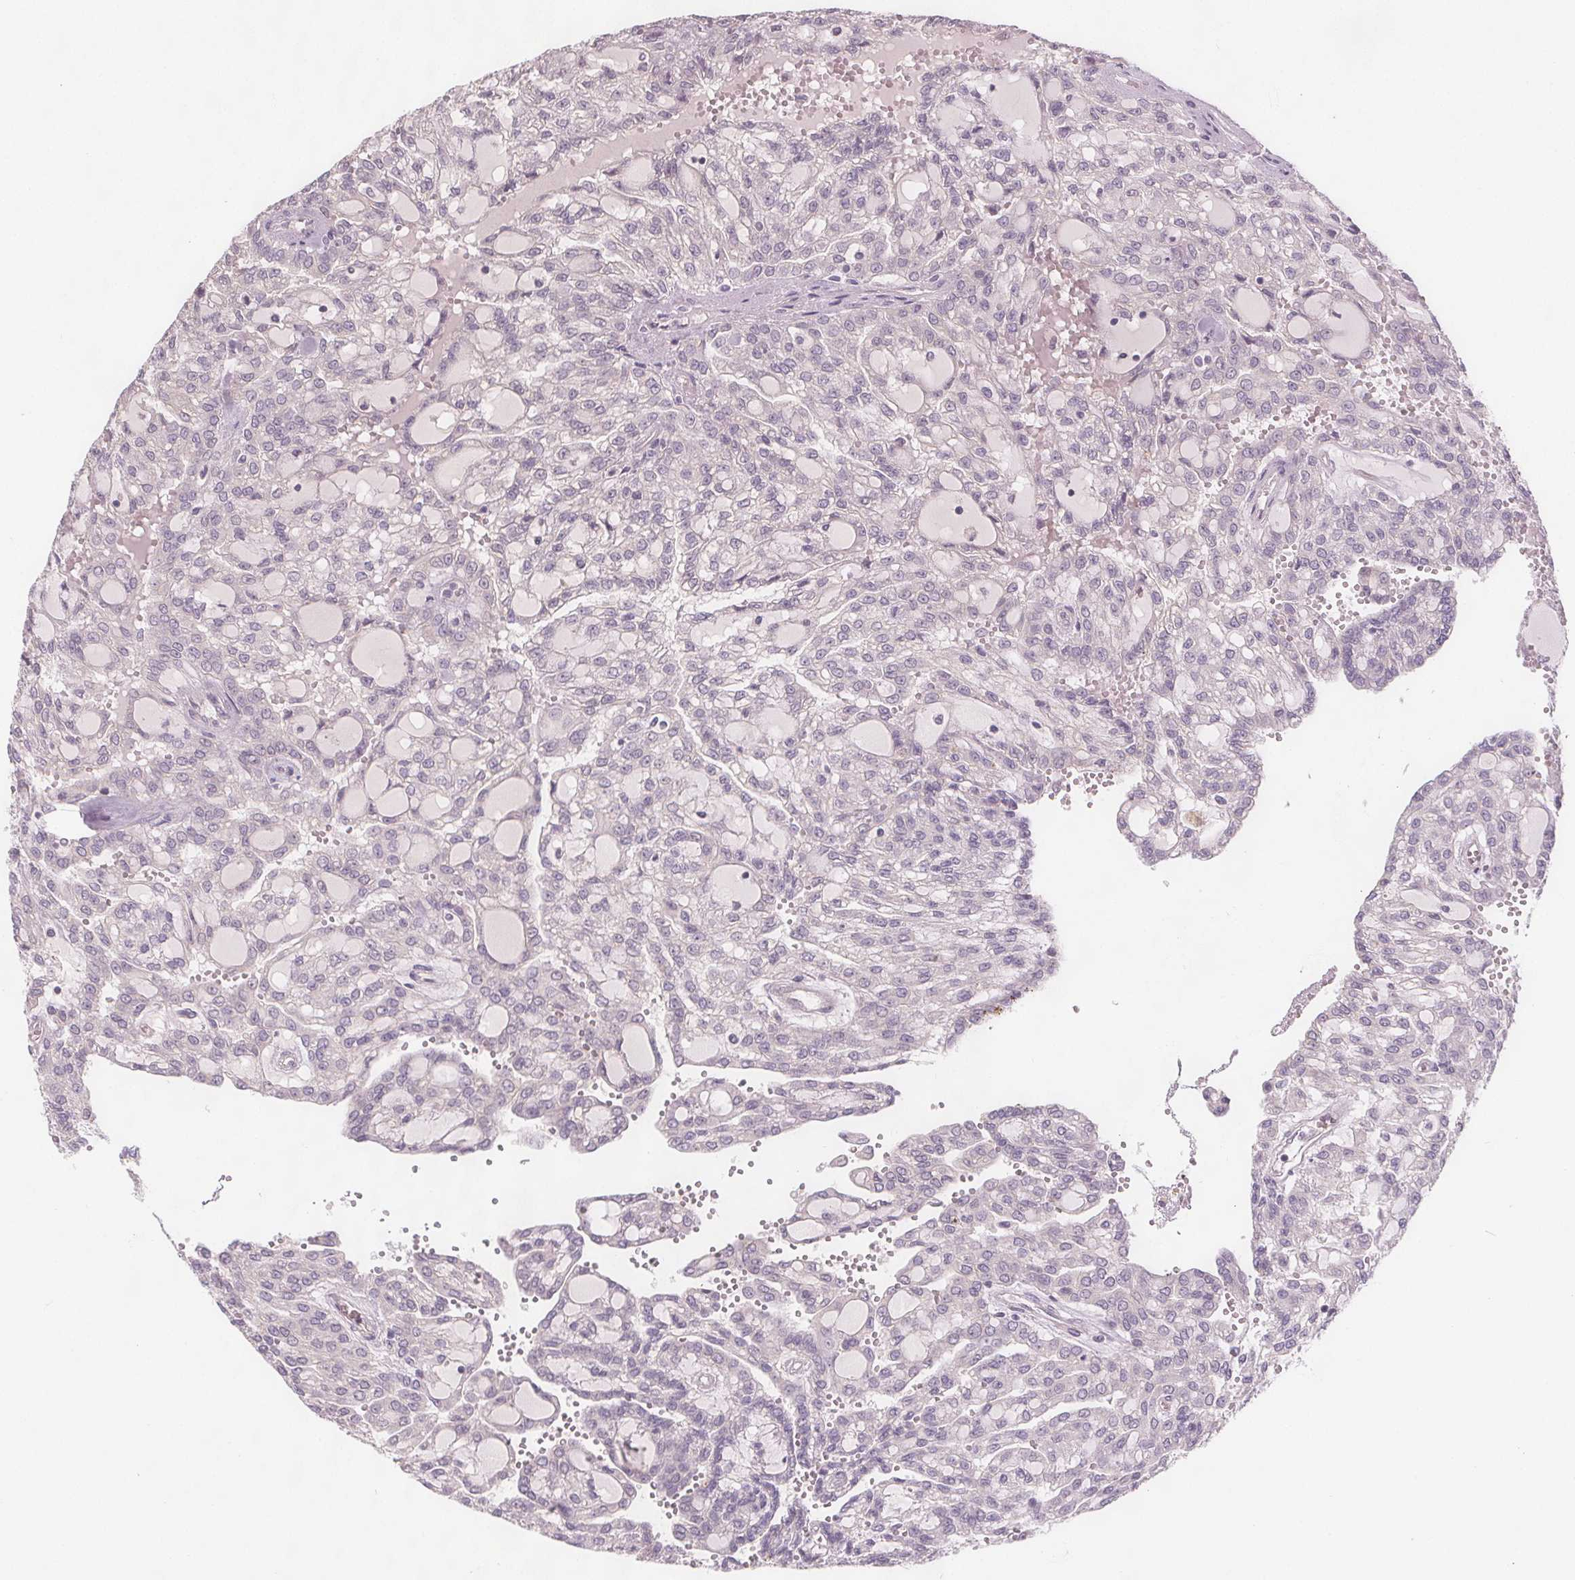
{"staining": {"intensity": "negative", "quantity": "none", "location": "none"}, "tissue": "renal cancer", "cell_type": "Tumor cells", "image_type": "cancer", "snomed": [{"axis": "morphology", "description": "Adenocarcinoma, NOS"}, {"axis": "topography", "description": "Kidney"}], "caption": "The IHC histopathology image has no significant staining in tumor cells of renal cancer tissue. (DAB (3,3'-diaminobenzidine) immunohistochemistry (IHC), high magnification).", "gene": "VNN1", "patient": {"sex": "male", "age": 63}}